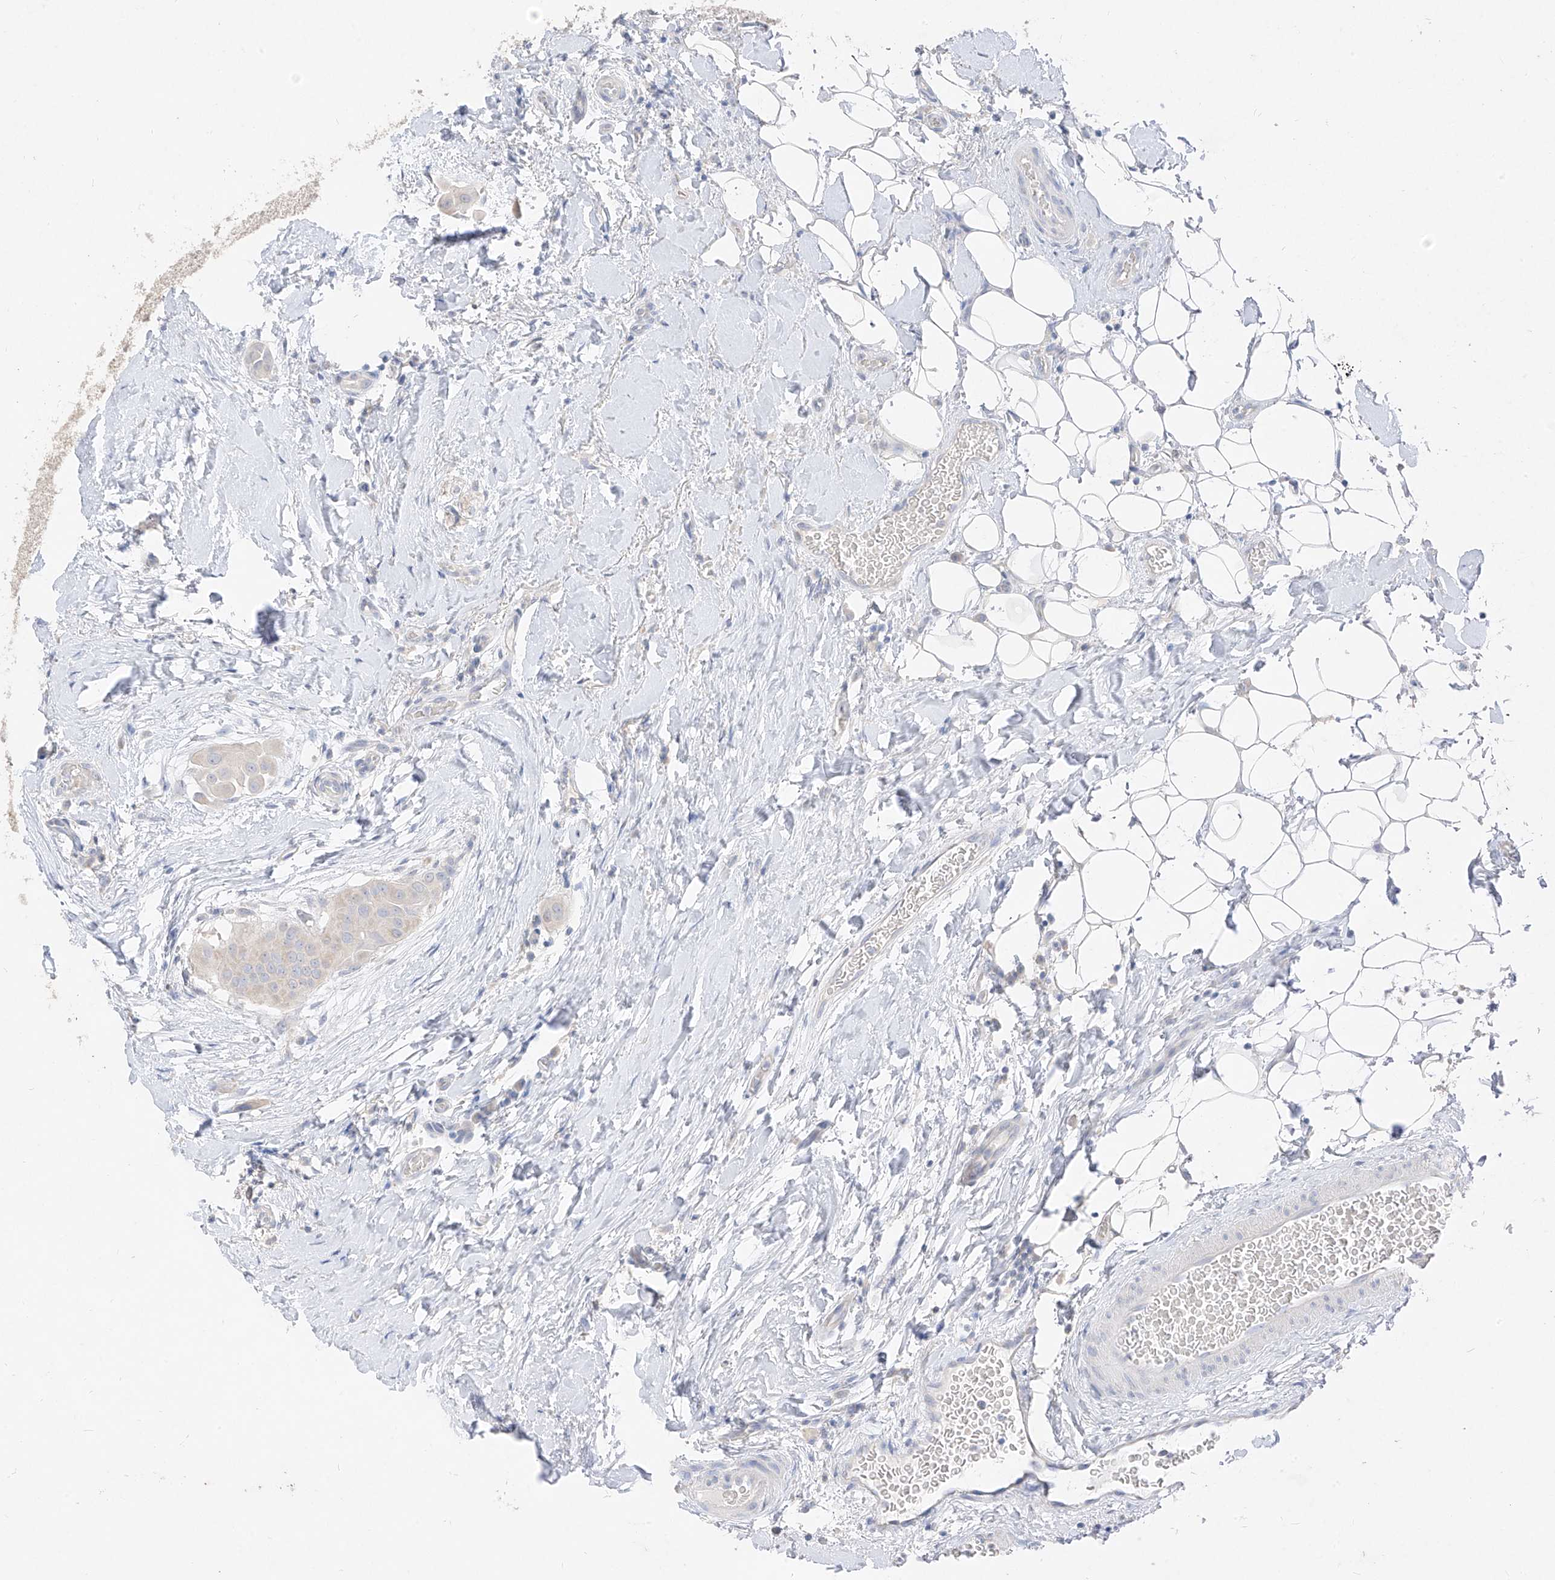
{"staining": {"intensity": "negative", "quantity": "none", "location": "none"}, "tissue": "thyroid cancer", "cell_type": "Tumor cells", "image_type": "cancer", "snomed": [{"axis": "morphology", "description": "Papillary adenocarcinoma, NOS"}, {"axis": "topography", "description": "Thyroid gland"}], "caption": "This is a photomicrograph of immunohistochemistry staining of thyroid cancer, which shows no positivity in tumor cells.", "gene": "ZZEF1", "patient": {"sex": "male", "age": 33}}